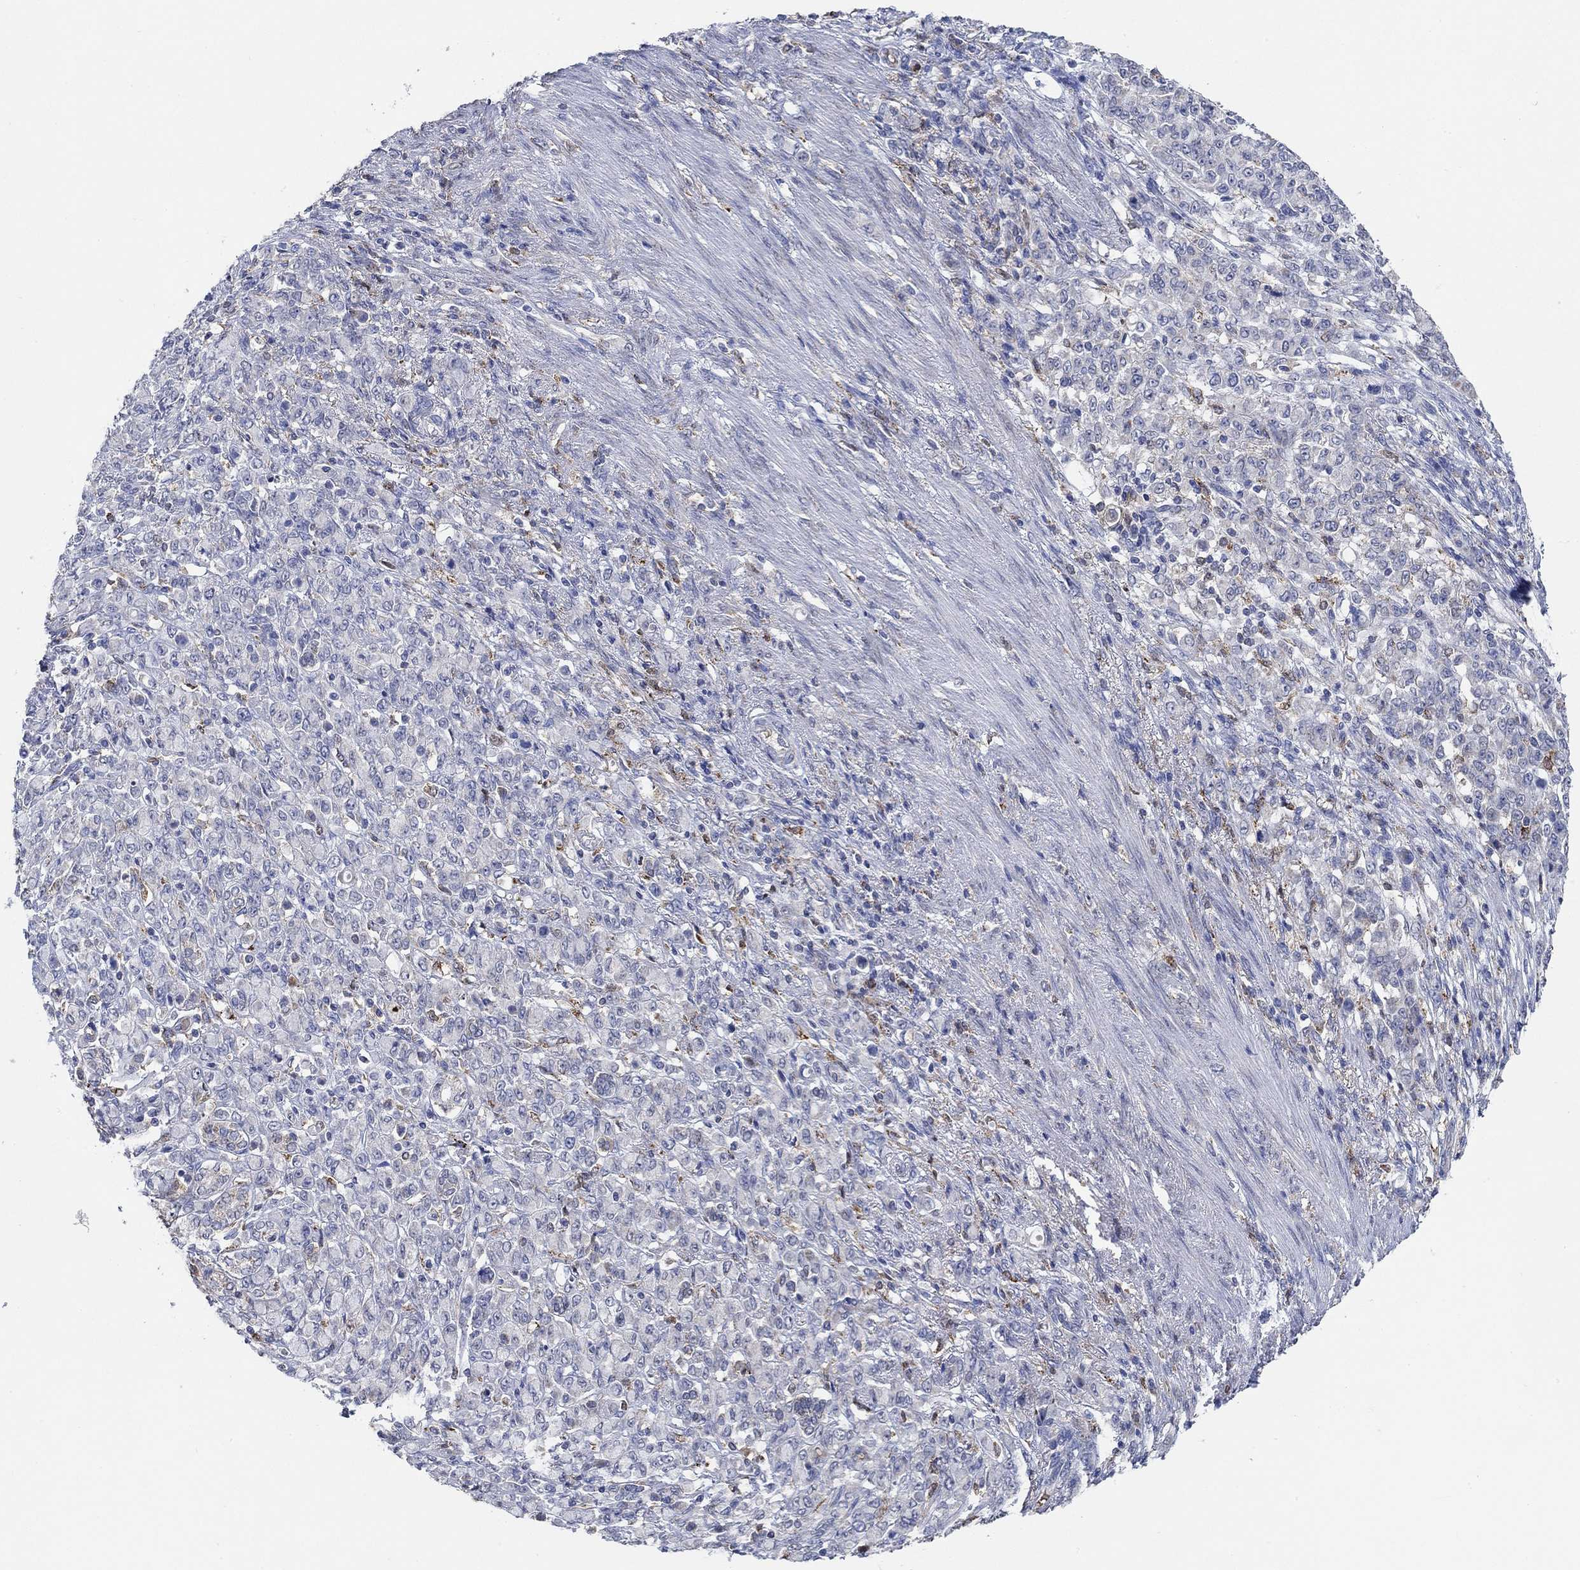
{"staining": {"intensity": "negative", "quantity": "none", "location": "none"}, "tissue": "stomach cancer", "cell_type": "Tumor cells", "image_type": "cancer", "snomed": [{"axis": "morphology", "description": "Normal tissue, NOS"}, {"axis": "morphology", "description": "Adenocarcinoma, NOS"}, {"axis": "topography", "description": "Stomach"}], "caption": "Stomach cancer (adenocarcinoma) was stained to show a protein in brown. There is no significant positivity in tumor cells. (Stains: DAB immunohistochemistry with hematoxylin counter stain, Microscopy: brightfield microscopy at high magnification).", "gene": "MPP1", "patient": {"sex": "female", "age": 79}}